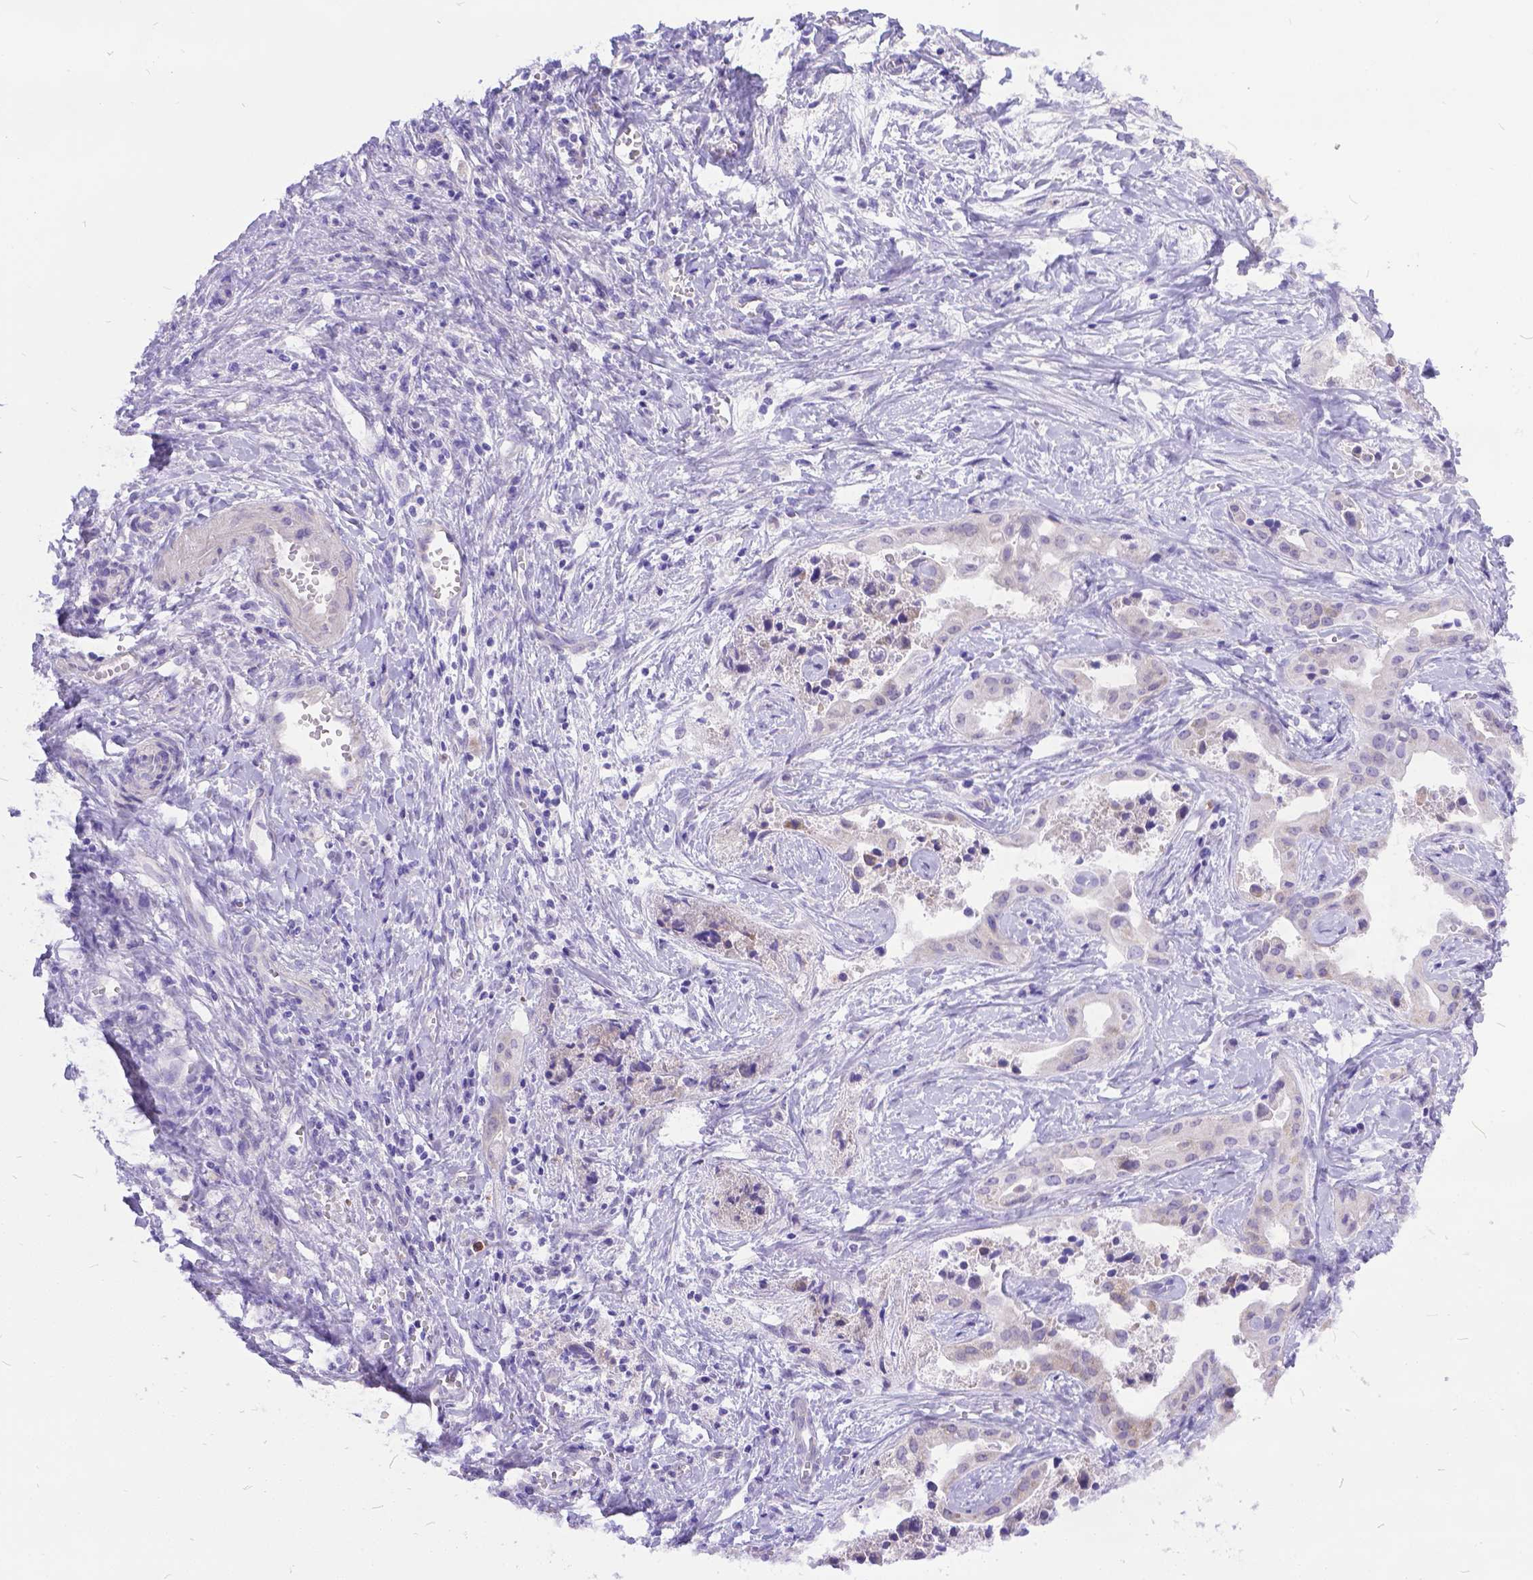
{"staining": {"intensity": "negative", "quantity": "none", "location": "none"}, "tissue": "liver cancer", "cell_type": "Tumor cells", "image_type": "cancer", "snomed": [{"axis": "morphology", "description": "Cholangiocarcinoma"}, {"axis": "topography", "description": "Liver"}], "caption": "High magnification brightfield microscopy of liver cancer stained with DAB (brown) and counterstained with hematoxylin (blue): tumor cells show no significant staining.", "gene": "DLEC1", "patient": {"sex": "female", "age": 65}}